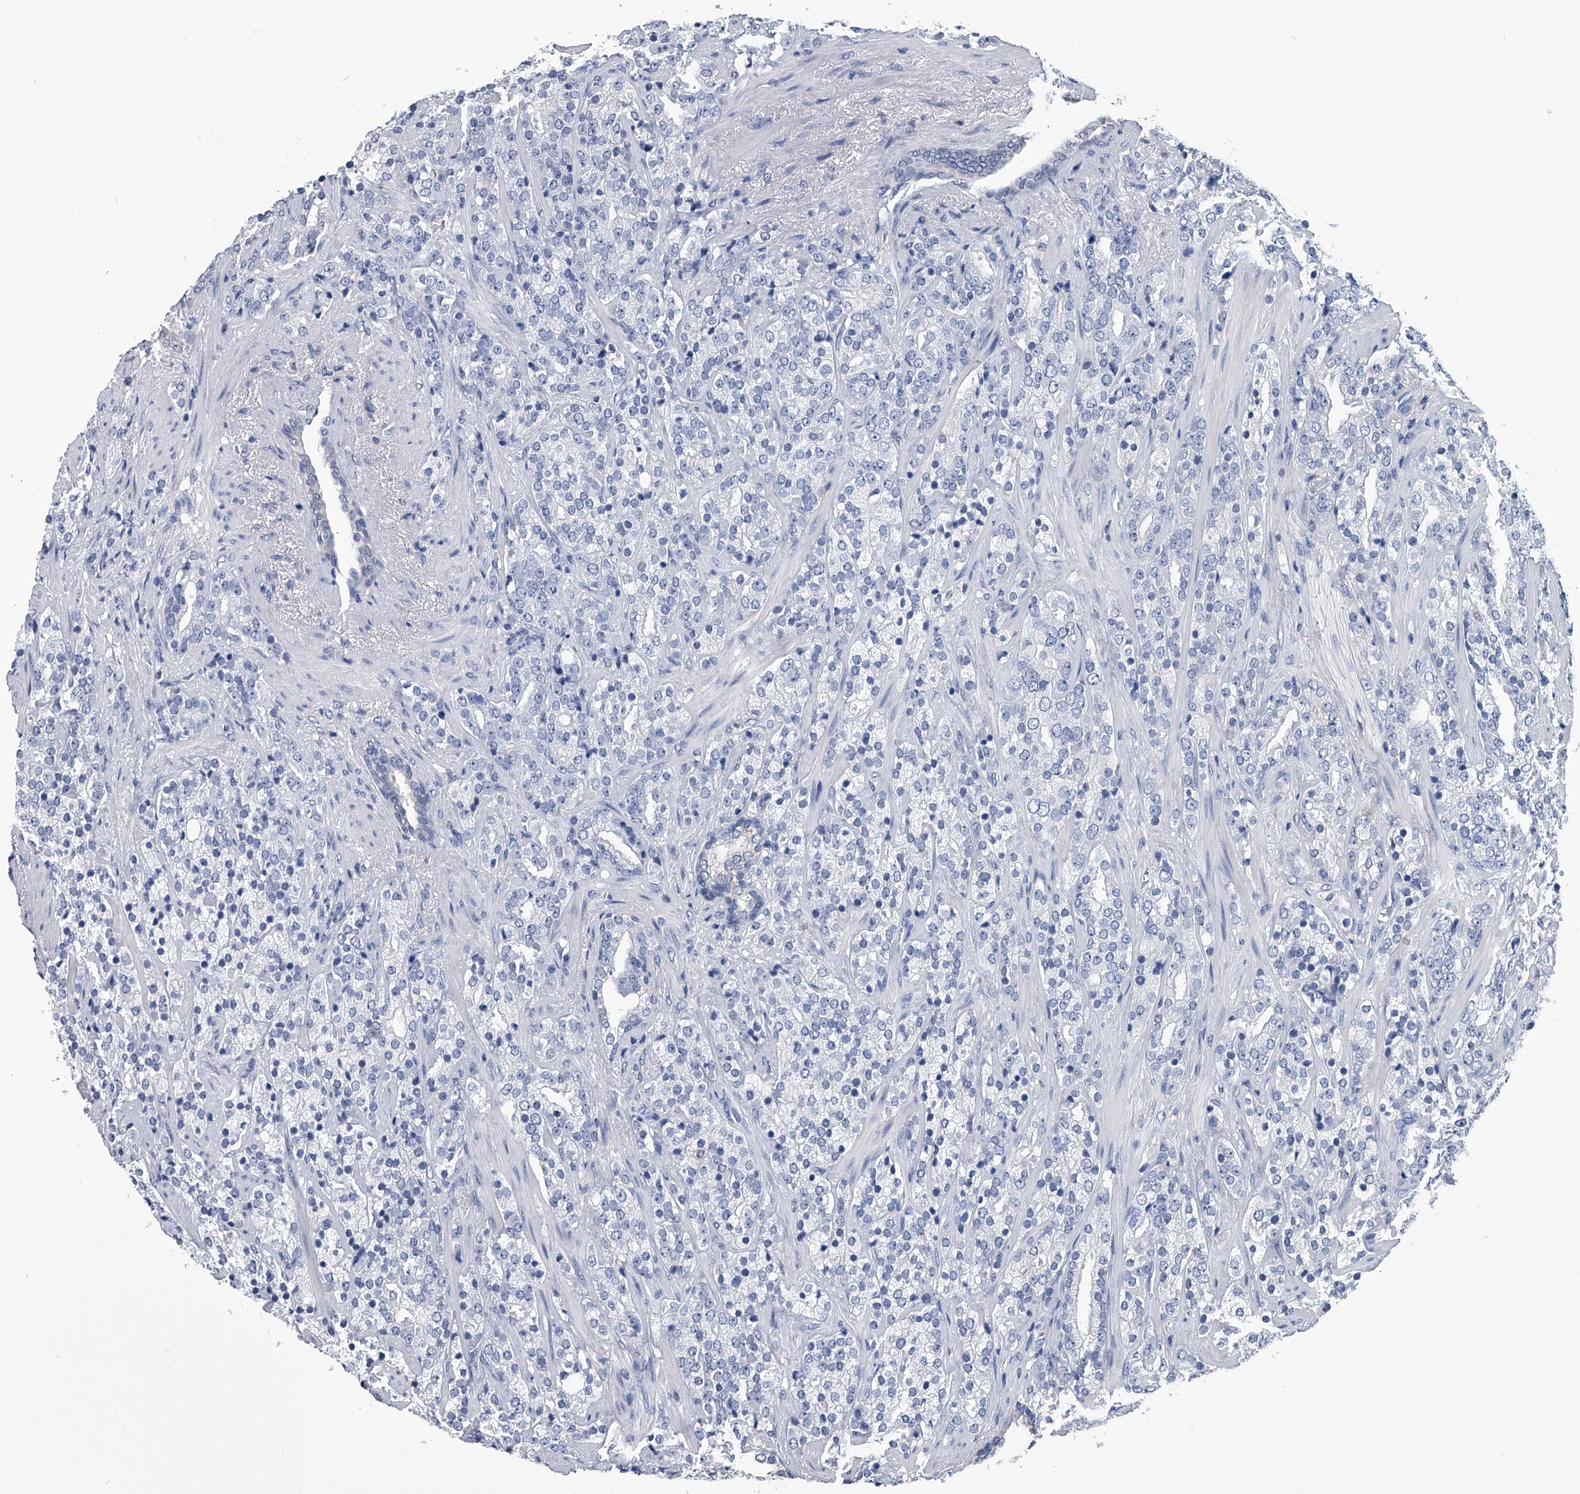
{"staining": {"intensity": "negative", "quantity": "none", "location": "none"}, "tissue": "prostate cancer", "cell_type": "Tumor cells", "image_type": "cancer", "snomed": [{"axis": "morphology", "description": "Adenocarcinoma, High grade"}, {"axis": "topography", "description": "Prostate"}], "caption": "Micrograph shows no significant protein positivity in tumor cells of prostate high-grade adenocarcinoma.", "gene": "PDXK", "patient": {"sex": "male", "age": 71}}